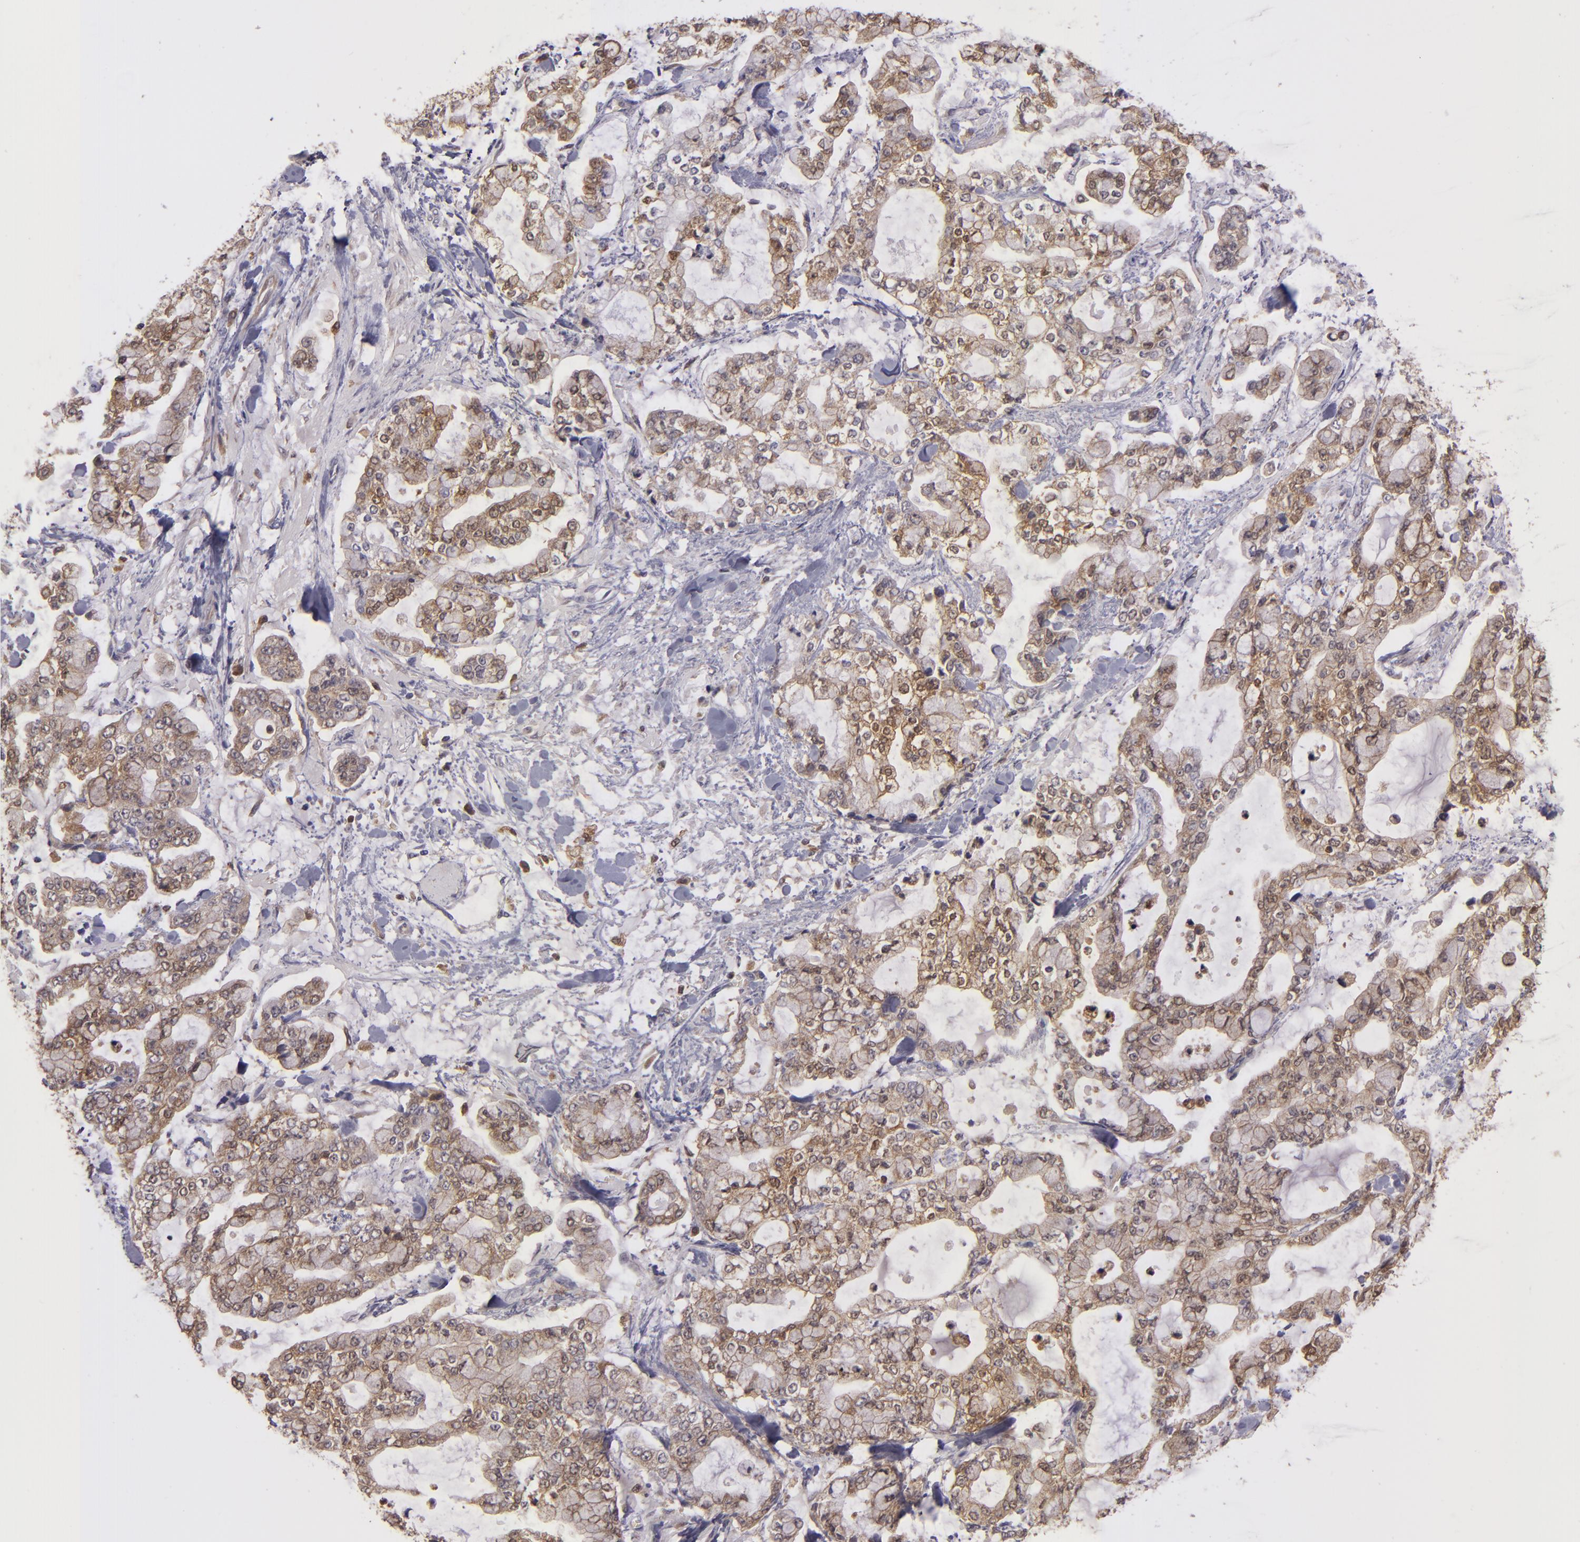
{"staining": {"intensity": "moderate", "quantity": ">75%", "location": "cytoplasmic/membranous"}, "tissue": "stomach cancer", "cell_type": "Tumor cells", "image_type": "cancer", "snomed": [{"axis": "morphology", "description": "Normal tissue, NOS"}, {"axis": "morphology", "description": "Adenocarcinoma, NOS"}, {"axis": "topography", "description": "Stomach, upper"}, {"axis": "topography", "description": "Stomach"}], "caption": "Immunohistochemistry of human stomach cancer (adenocarcinoma) exhibits medium levels of moderate cytoplasmic/membranous positivity in about >75% of tumor cells. (Brightfield microscopy of DAB IHC at high magnification).", "gene": "FHIT", "patient": {"sex": "male", "age": 76}}